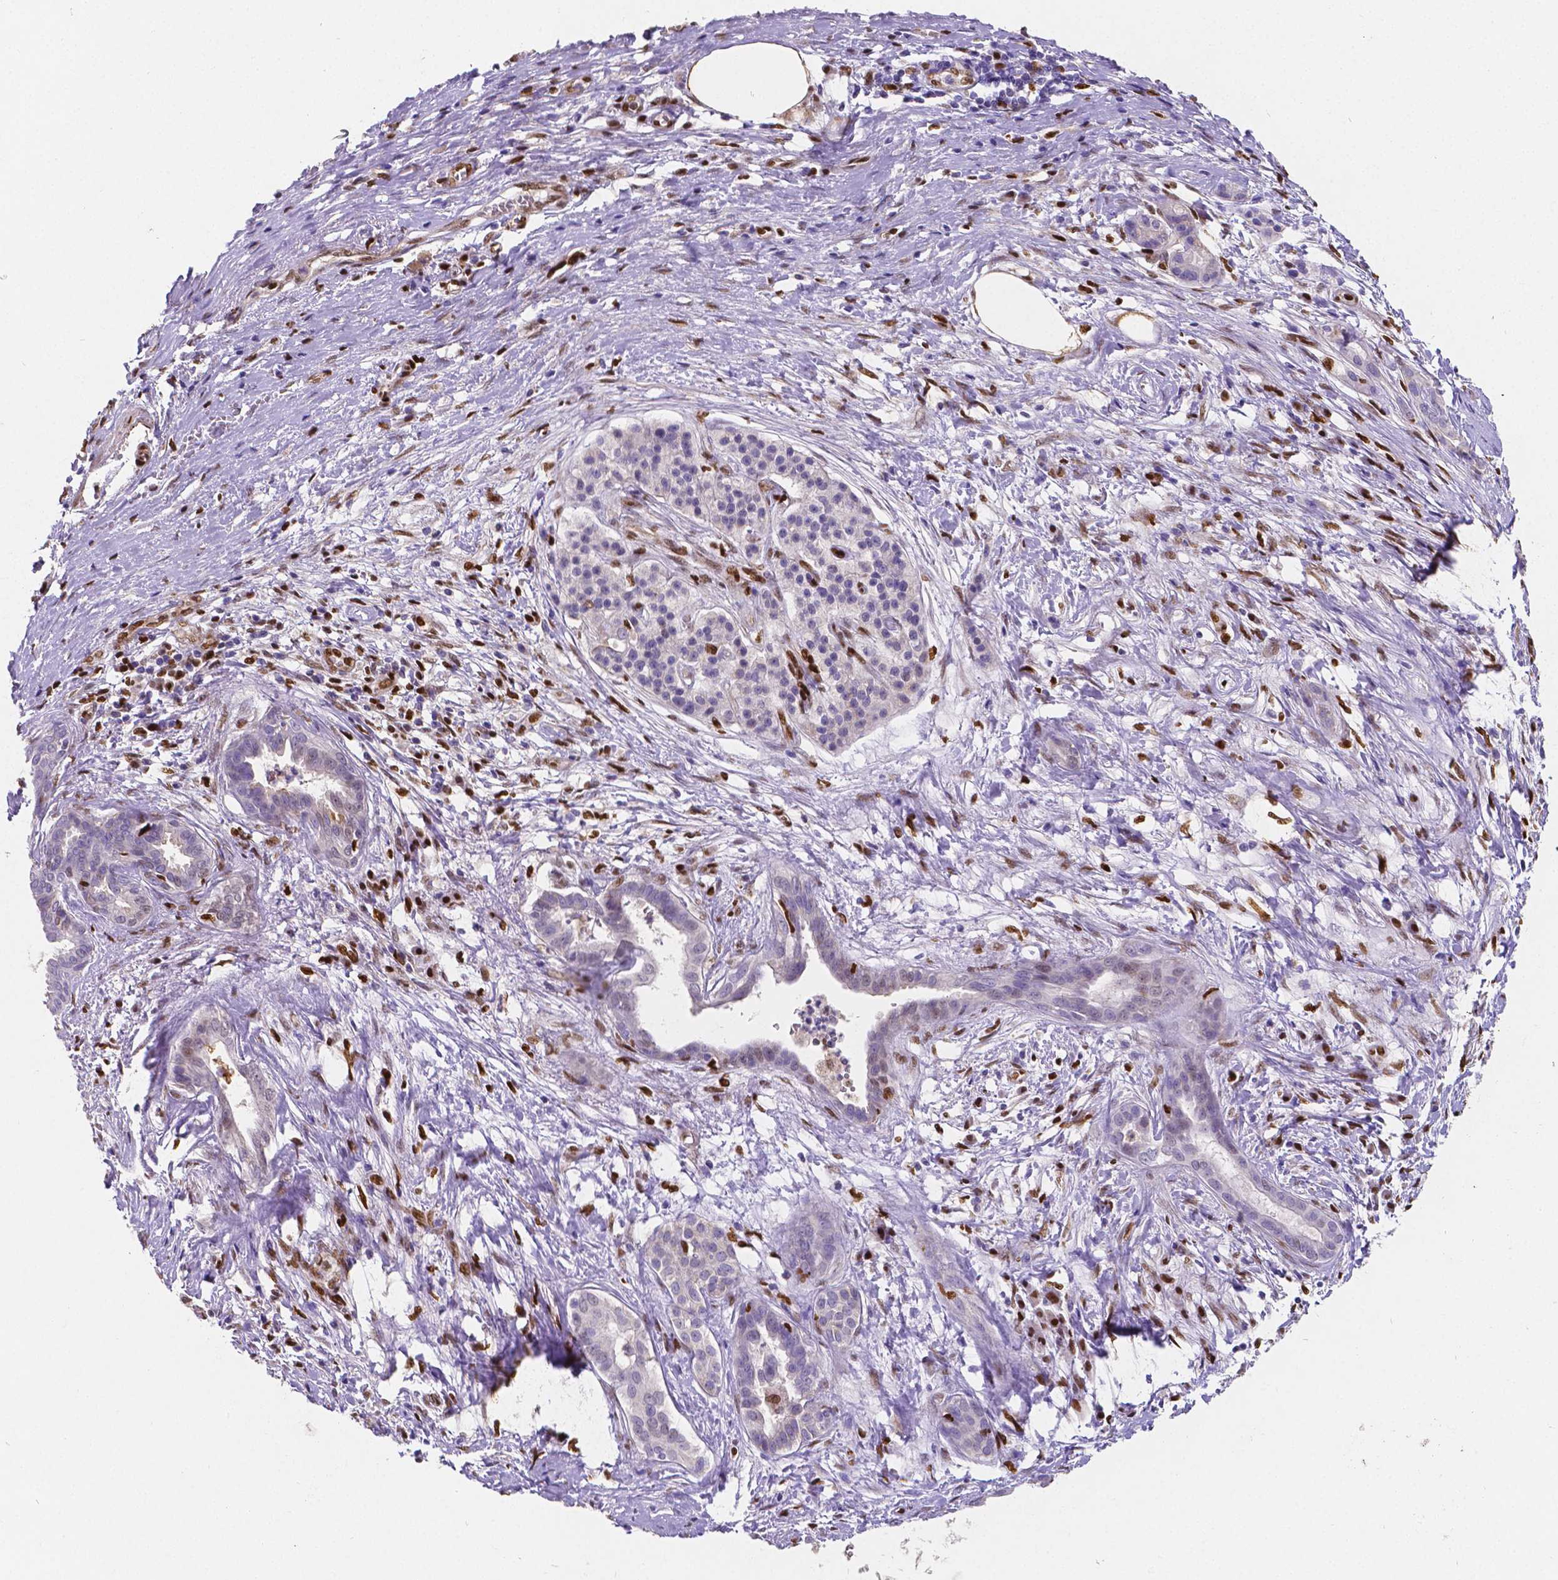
{"staining": {"intensity": "negative", "quantity": "none", "location": "none"}, "tissue": "pancreatic cancer", "cell_type": "Tumor cells", "image_type": "cancer", "snomed": [{"axis": "morphology", "description": "Adenocarcinoma, NOS"}, {"axis": "topography", "description": "Pancreas"}], "caption": "Protein analysis of adenocarcinoma (pancreatic) demonstrates no significant positivity in tumor cells. Nuclei are stained in blue.", "gene": "MEF2C", "patient": {"sex": "male", "age": 63}}